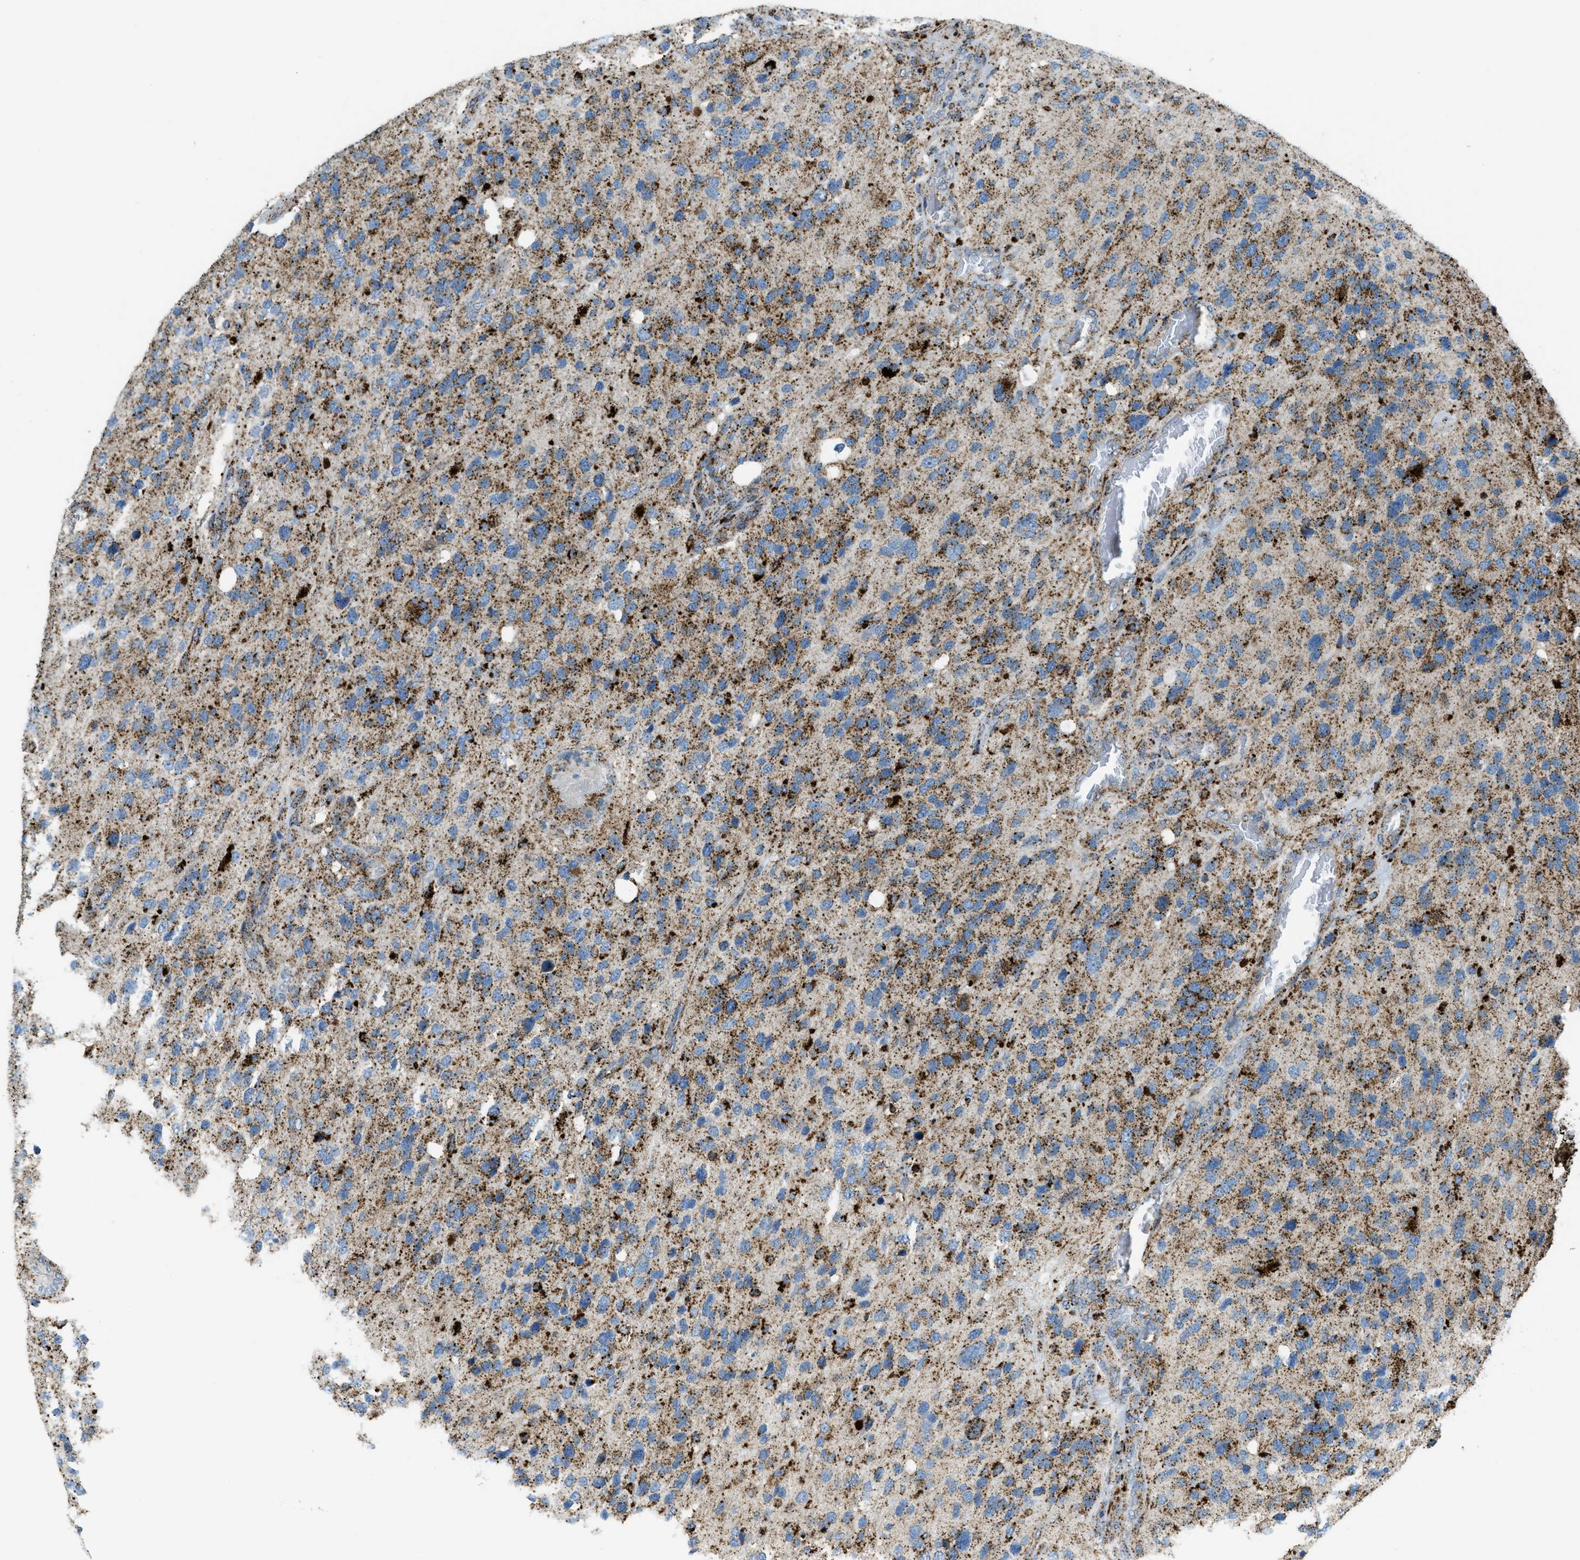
{"staining": {"intensity": "strong", "quantity": ">75%", "location": "cytoplasmic/membranous"}, "tissue": "glioma", "cell_type": "Tumor cells", "image_type": "cancer", "snomed": [{"axis": "morphology", "description": "Glioma, malignant, High grade"}, {"axis": "topography", "description": "Brain"}], "caption": "Immunohistochemistry of malignant glioma (high-grade) exhibits high levels of strong cytoplasmic/membranous expression in approximately >75% of tumor cells.", "gene": "SCARB2", "patient": {"sex": "female", "age": 58}}